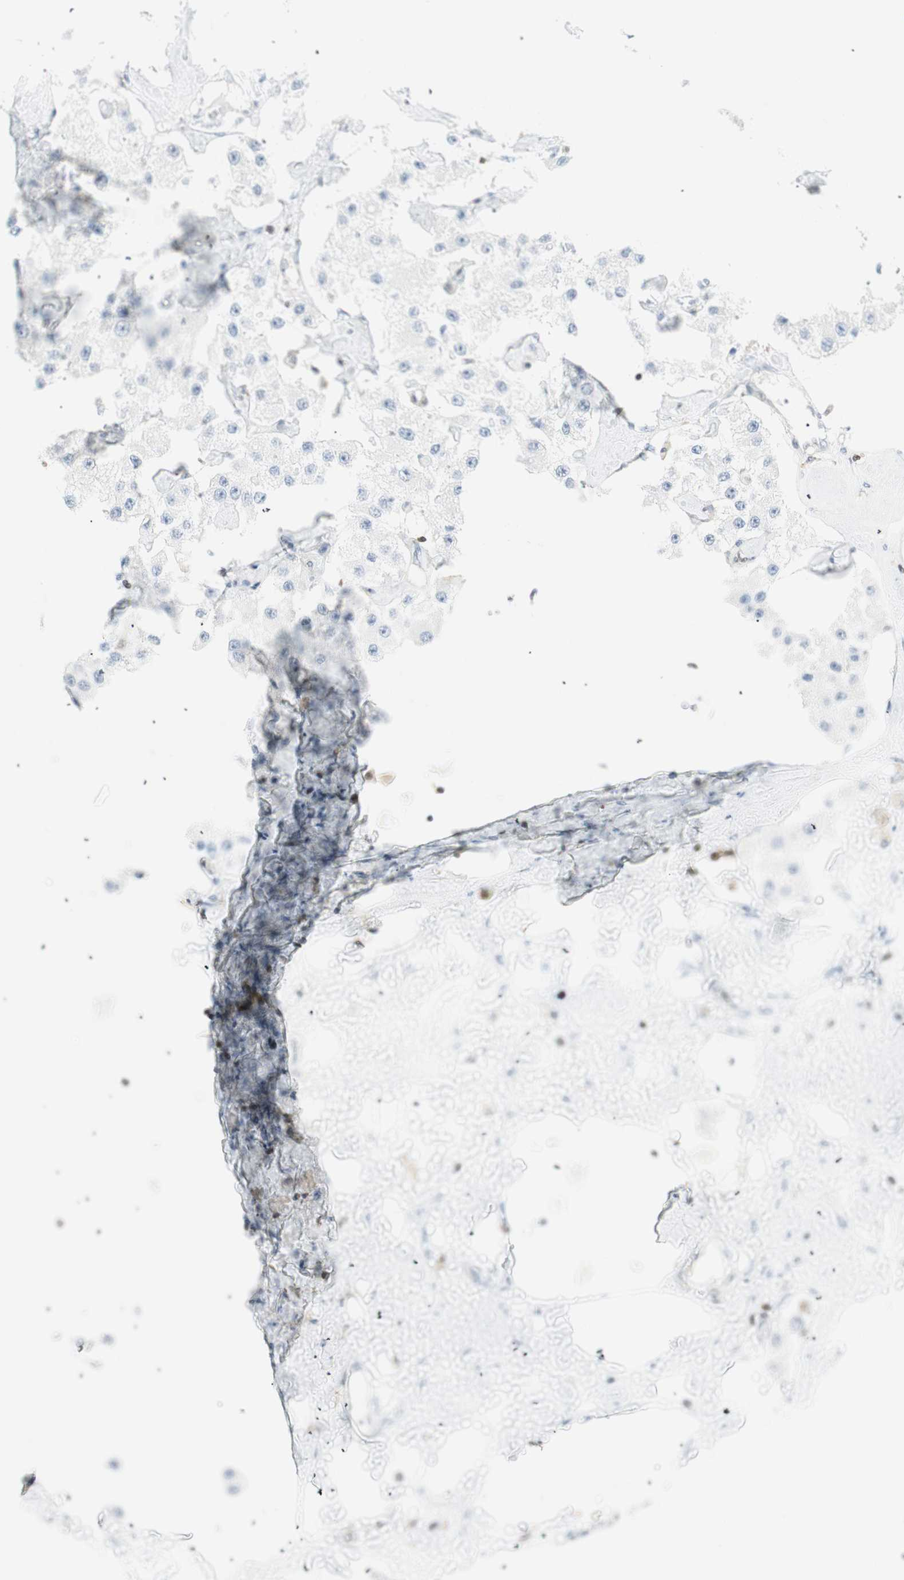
{"staining": {"intensity": "negative", "quantity": "none", "location": "none"}, "tissue": "carcinoid", "cell_type": "Tumor cells", "image_type": "cancer", "snomed": [{"axis": "morphology", "description": "Carcinoid, malignant, NOS"}, {"axis": "topography", "description": "Pancreas"}], "caption": "Tumor cells are negative for brown protein staining in carcinoid.", "gene": "PPP1CA", "patient": {"sex": "male", "age": 41}}